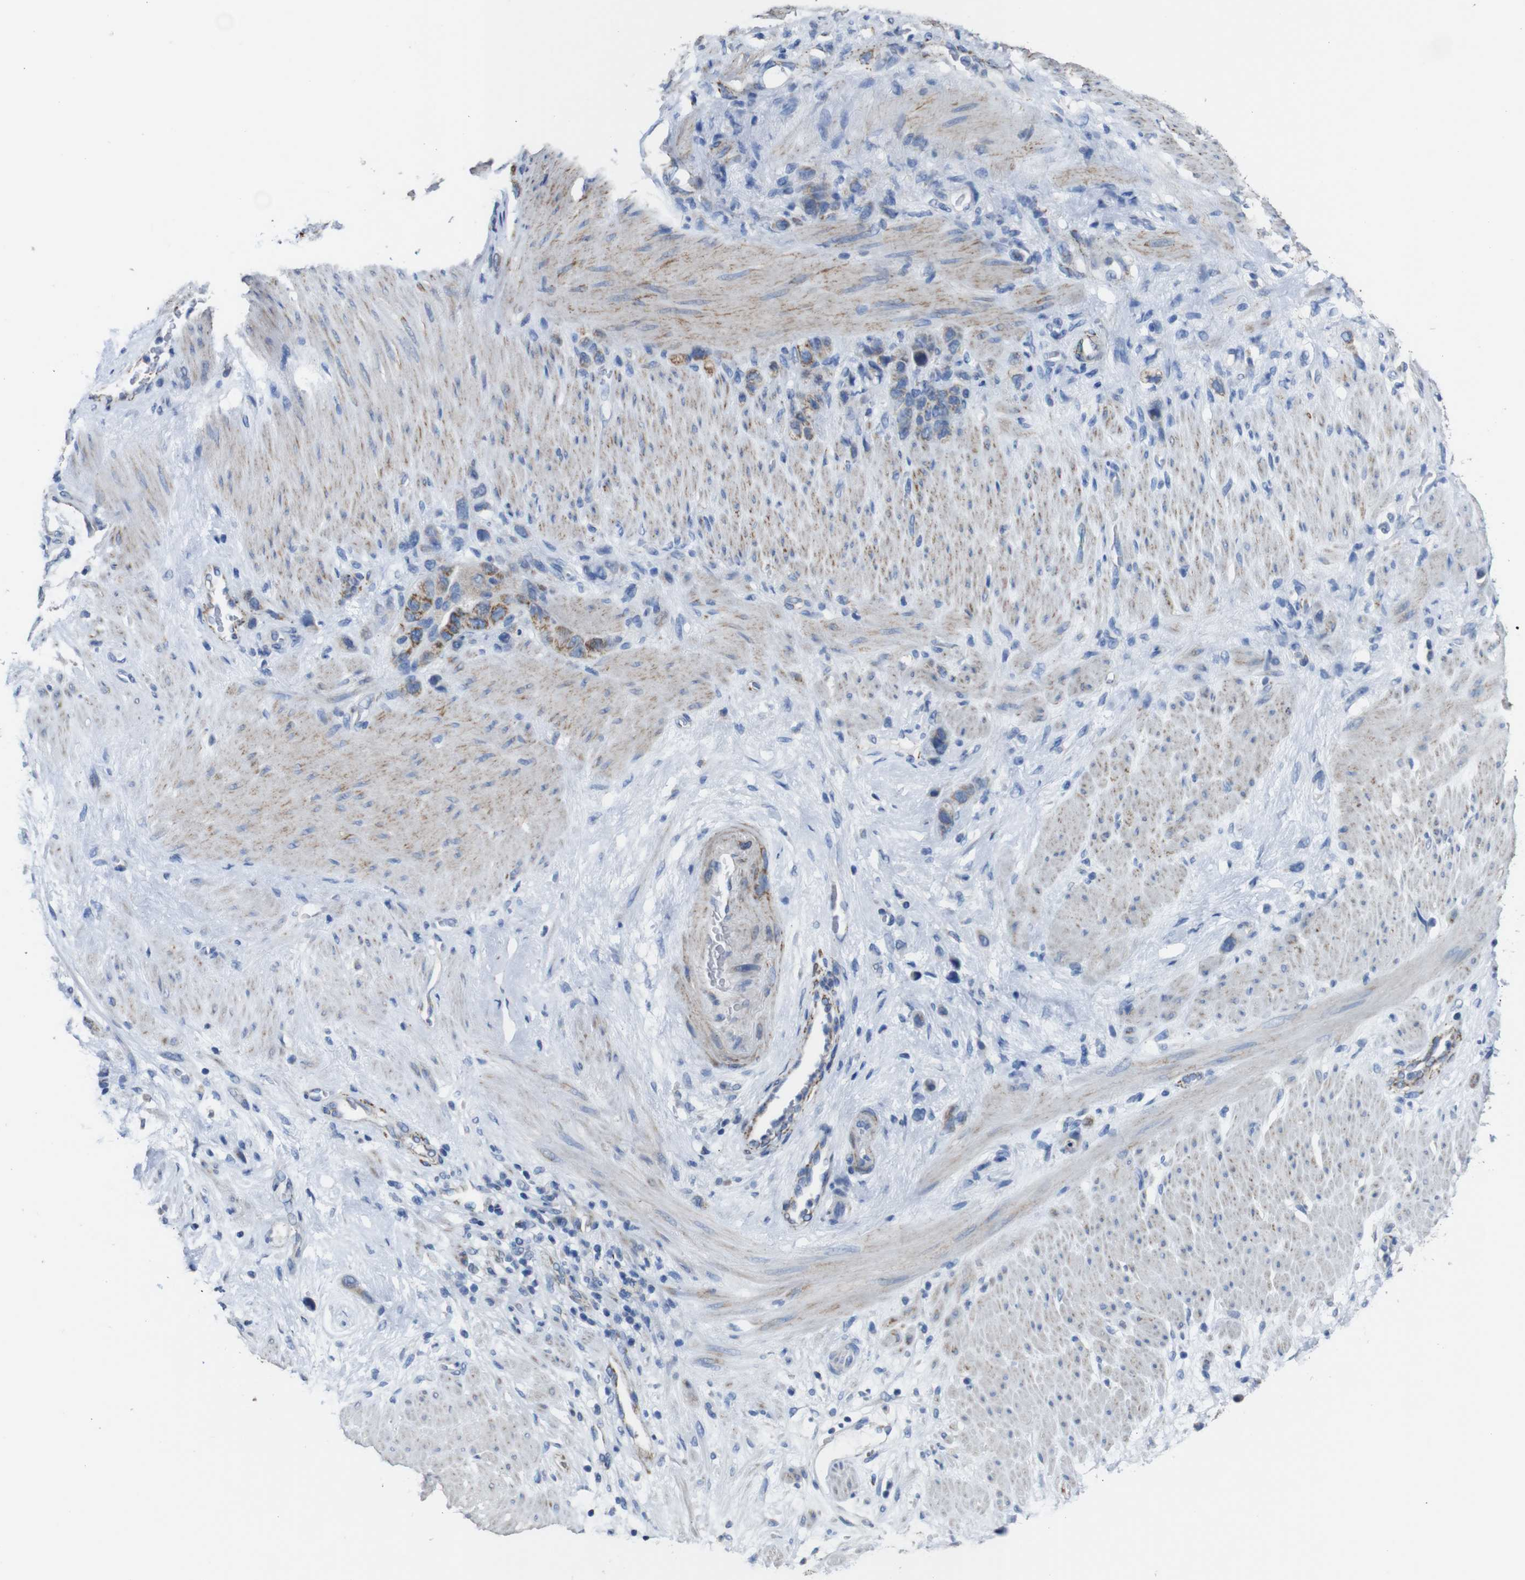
{"staining": {"intensity": "moderate", "quantity": ">75%", "location": "cytoplasmic/membranous"}, "tissue": "stomach cancer", "cell_type": "Tumor cells", "image_type": "cancer", "snomed": [{"axis": "morphology", "description": "Adenocarcinoma, NOS"}, {"axis": "morphology", "description": "Adenocarcinoma, High grade"}, {"axis": "topography", "description": "Stomach, upper"}, {"axis": "topography", "description": "Stomach, lower"}], "caption": "The immunohistochemical stain highlights moderate cytoplasmic/membranous staining in tumor cells of high-grade adenocarcinoma (stomach) tissue. (DAB (3,3'-diaminobenzidine) IHC with brightfield microscopy, high magnification).", "gene": "MAOA", "patient": {"sex": "female", "age": 65}}